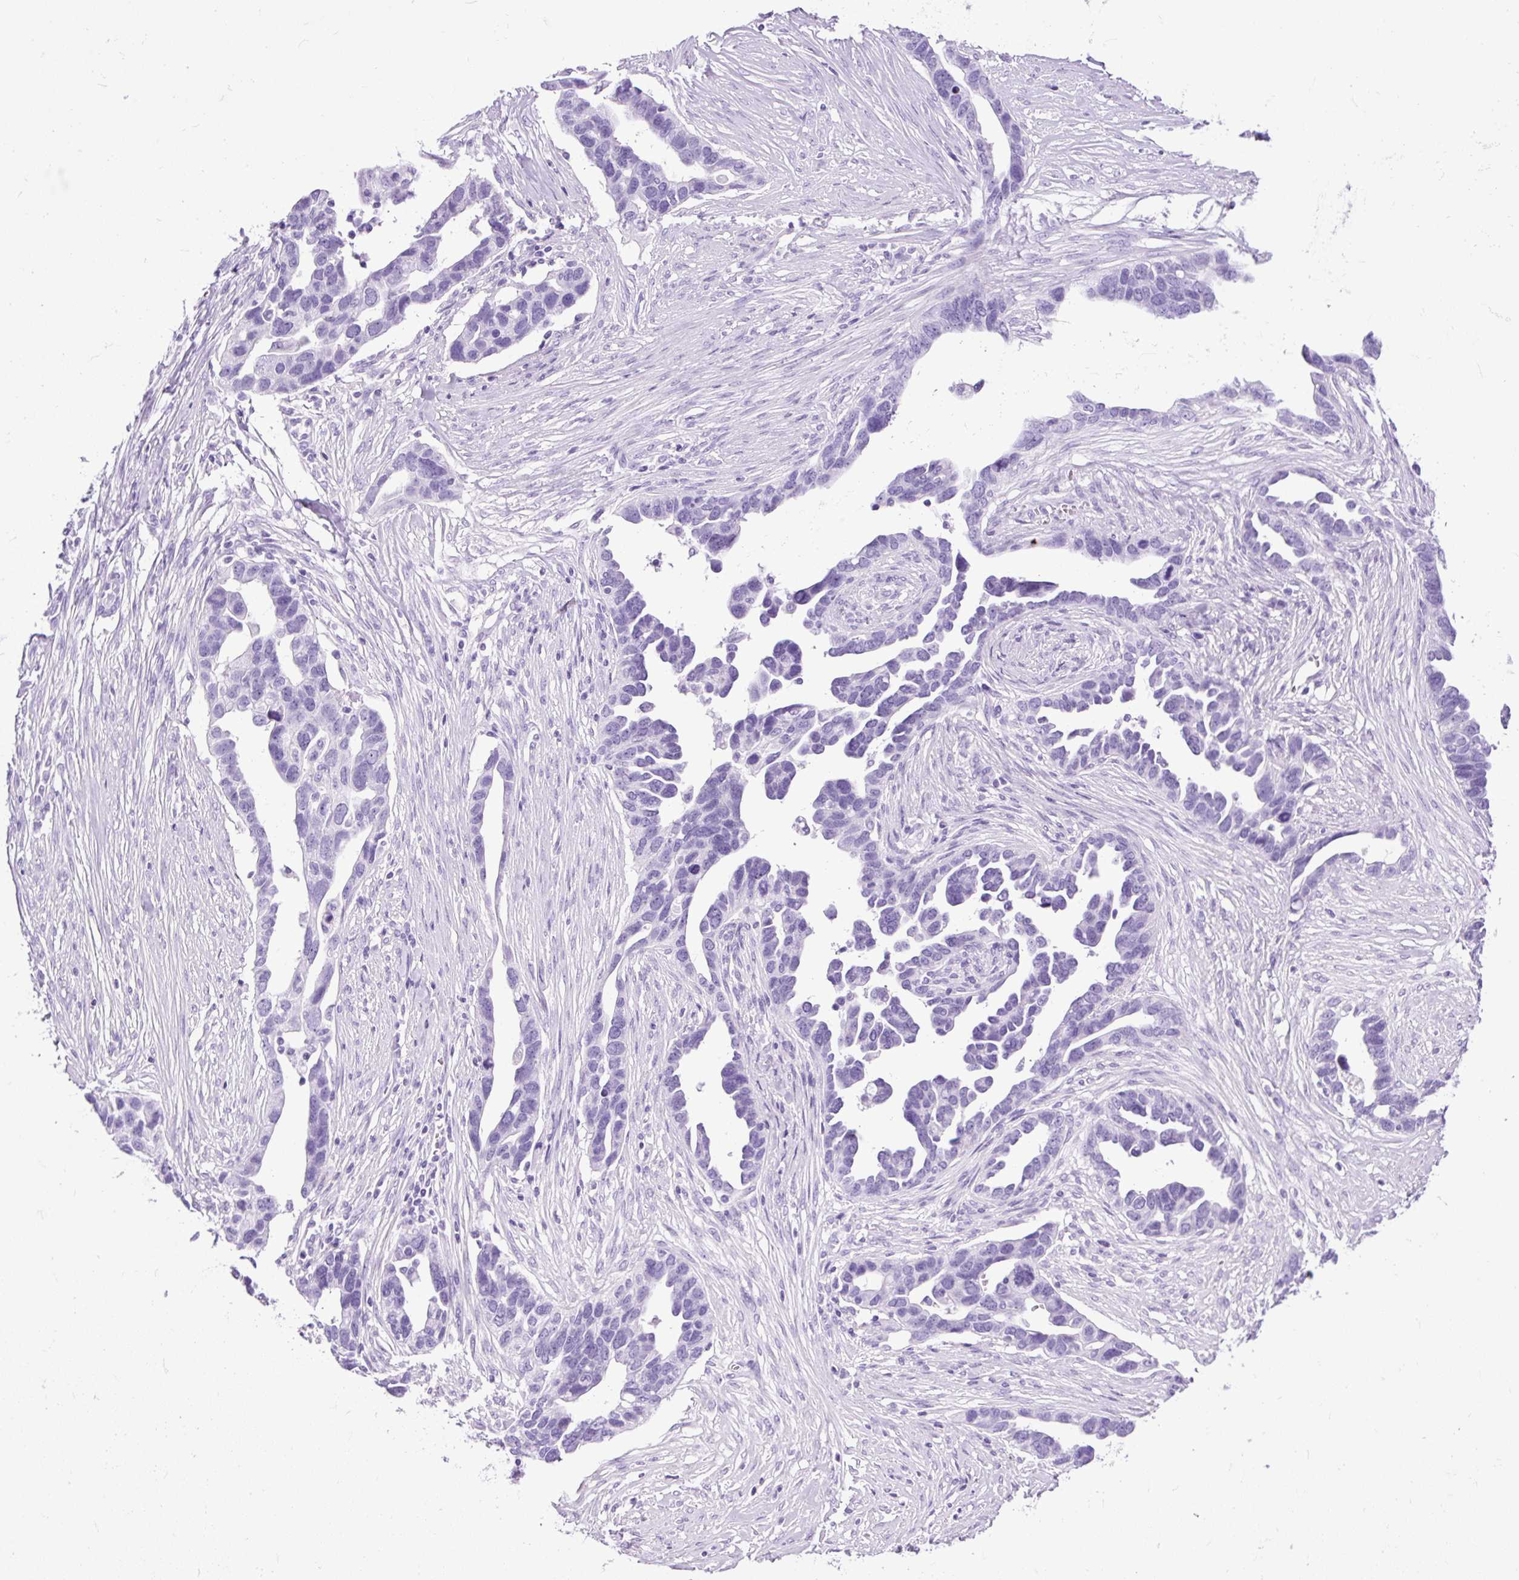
{"staining": {"intensity": "negative", "quantity": "none", "location": "none"}, "tissue": "ovarian cancer", "cell_type": "Tumor cells", "image_type": "cancer", "snomed": [{"axis": "morphology", "description": "Cystadenocarcinoma, serous, NOS"}, {"axis": "topography", "description": "Ovary"}], "caption": "Immunohistochemistry of human serous cystadenocarcinoma (ovarian) shows no positivity in tumor cells.", "gene": "PDIA2", "patient": {"sex": "female", "age": 54}}